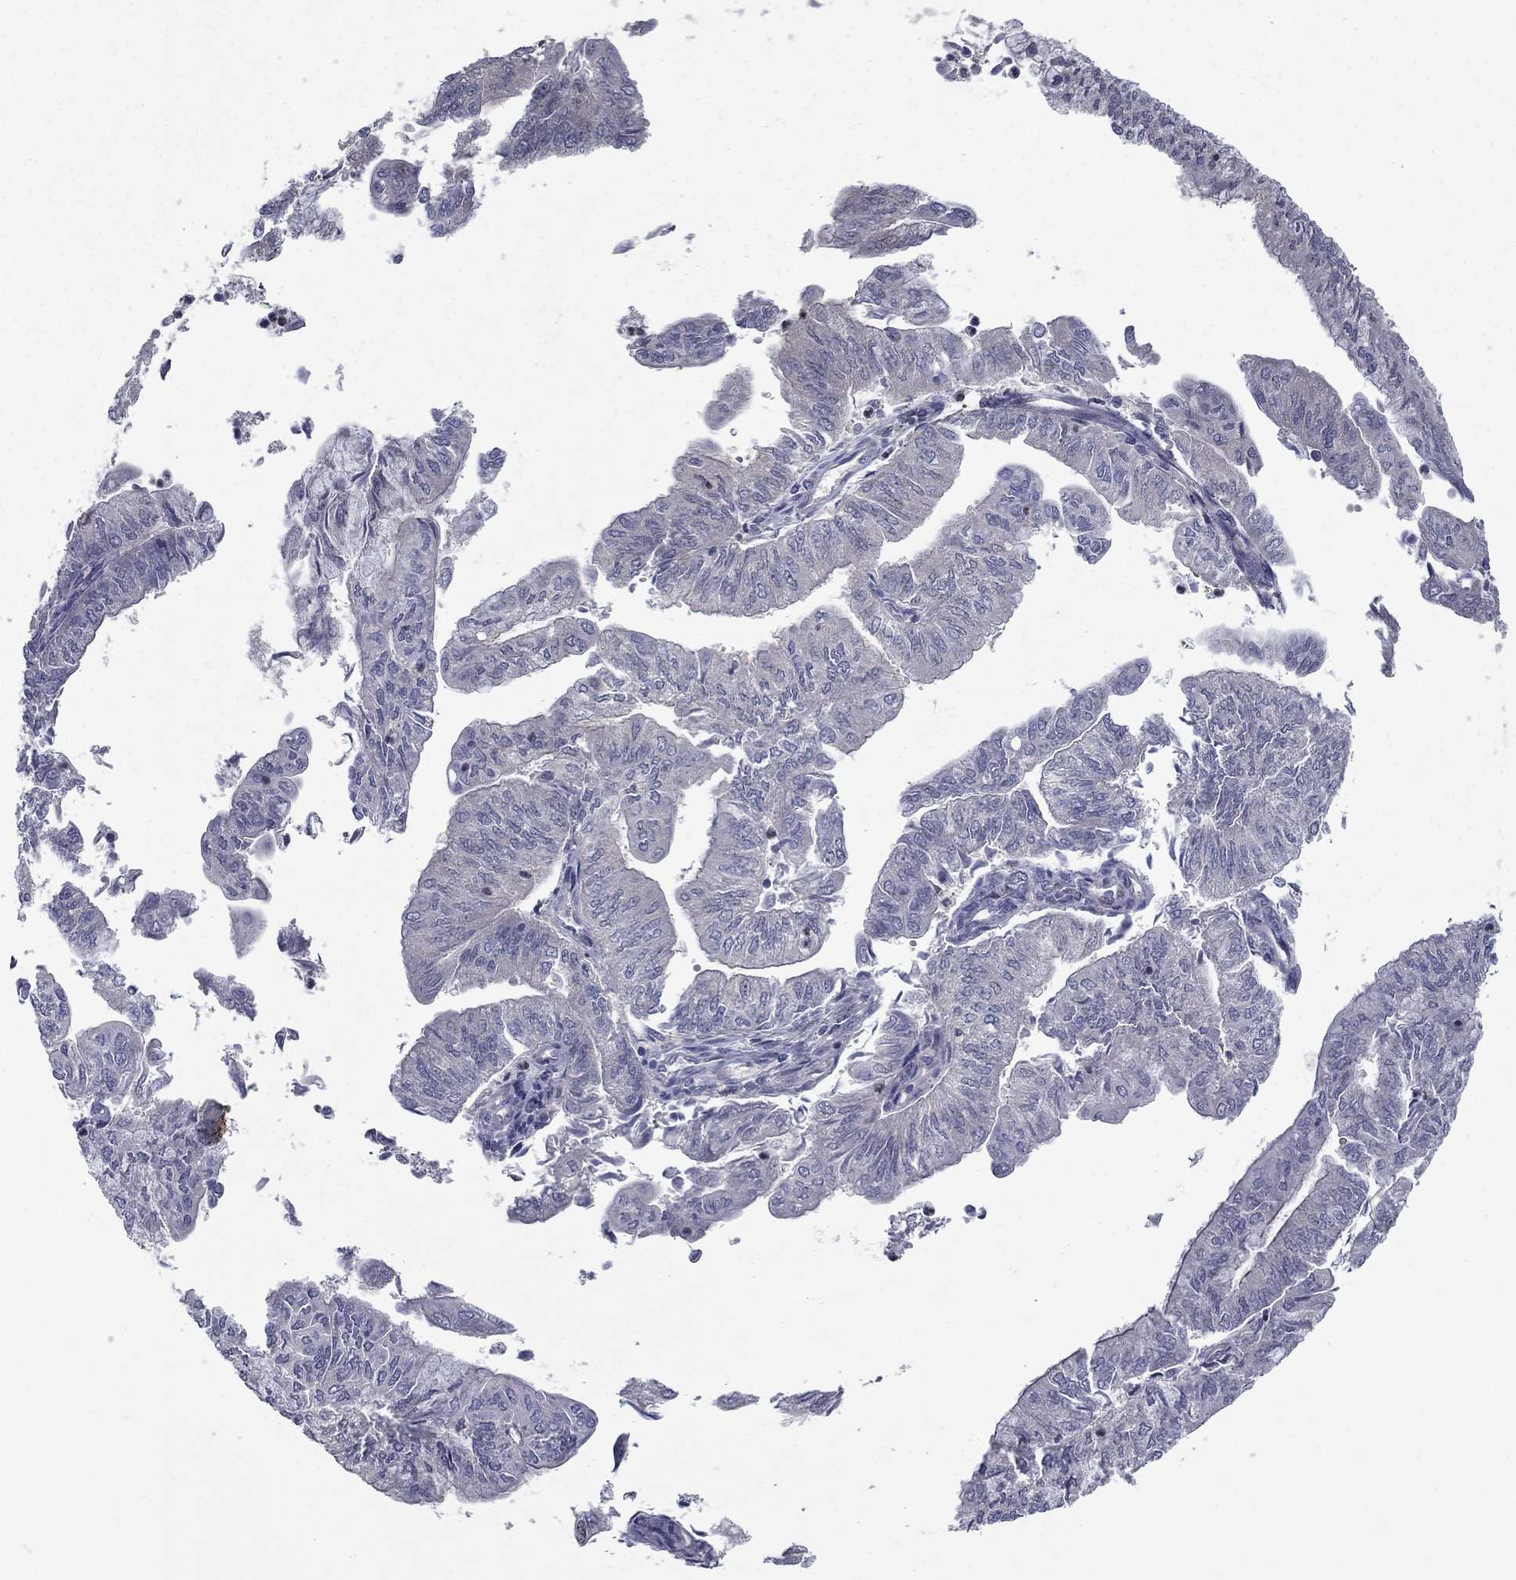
{"staining": {"intensity": "negative", "quantity": "none", "location": "none"}, "tissue": "endometrial cancer", "cell_type": "Tumor cells", "image_type": "cancer", "snomed": [{"axis": "morphology", "description": "Adenocarcinoma, NOS"}, {"axis": "topography", "description": "Endometrium"}], "caption": "There is no significant positivity in tumor cells of endometrial adenocarcinoma. (IHC, brightfield microscopy, high magnification).", "gene": "DUSP7", "patient": {"sex": "female", "age": 59}}